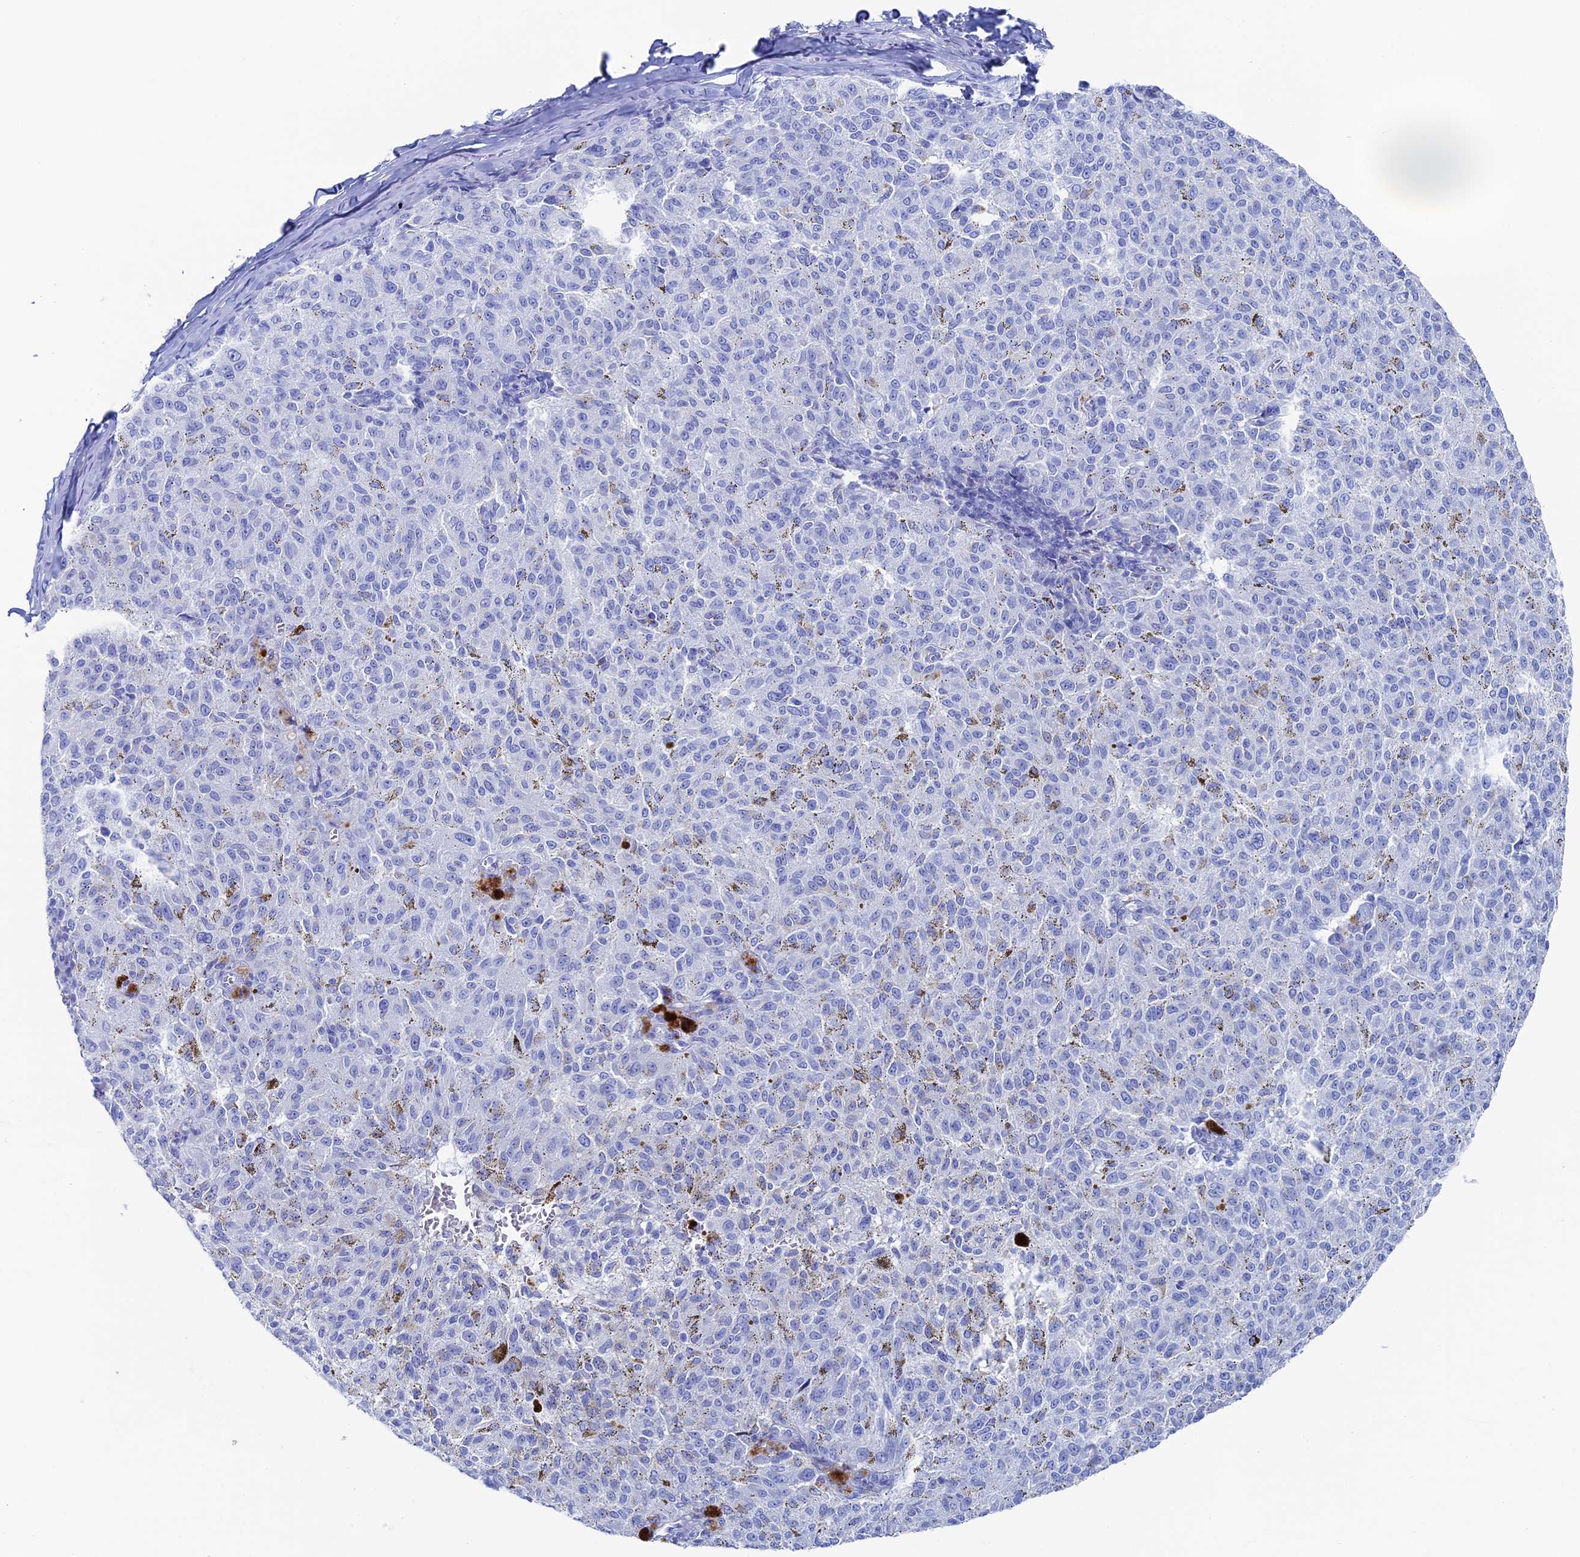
{"staining": {"intensity": "negative", "quantity": "none", "location": "none"}, "tissue": "melanoma", "cell_type": "Tumor cells", "image_type": "cancer", "snomed": [{"axis": "morphology", "description": "Malignant melanoma, NOS"}, {"axis": "topography", "description": "Skin"}], "caption": "Tumor cells show no significant protein staining in melanoma.", "gene": "UNC119", "patient": {"sex": "female", "age": 72}}